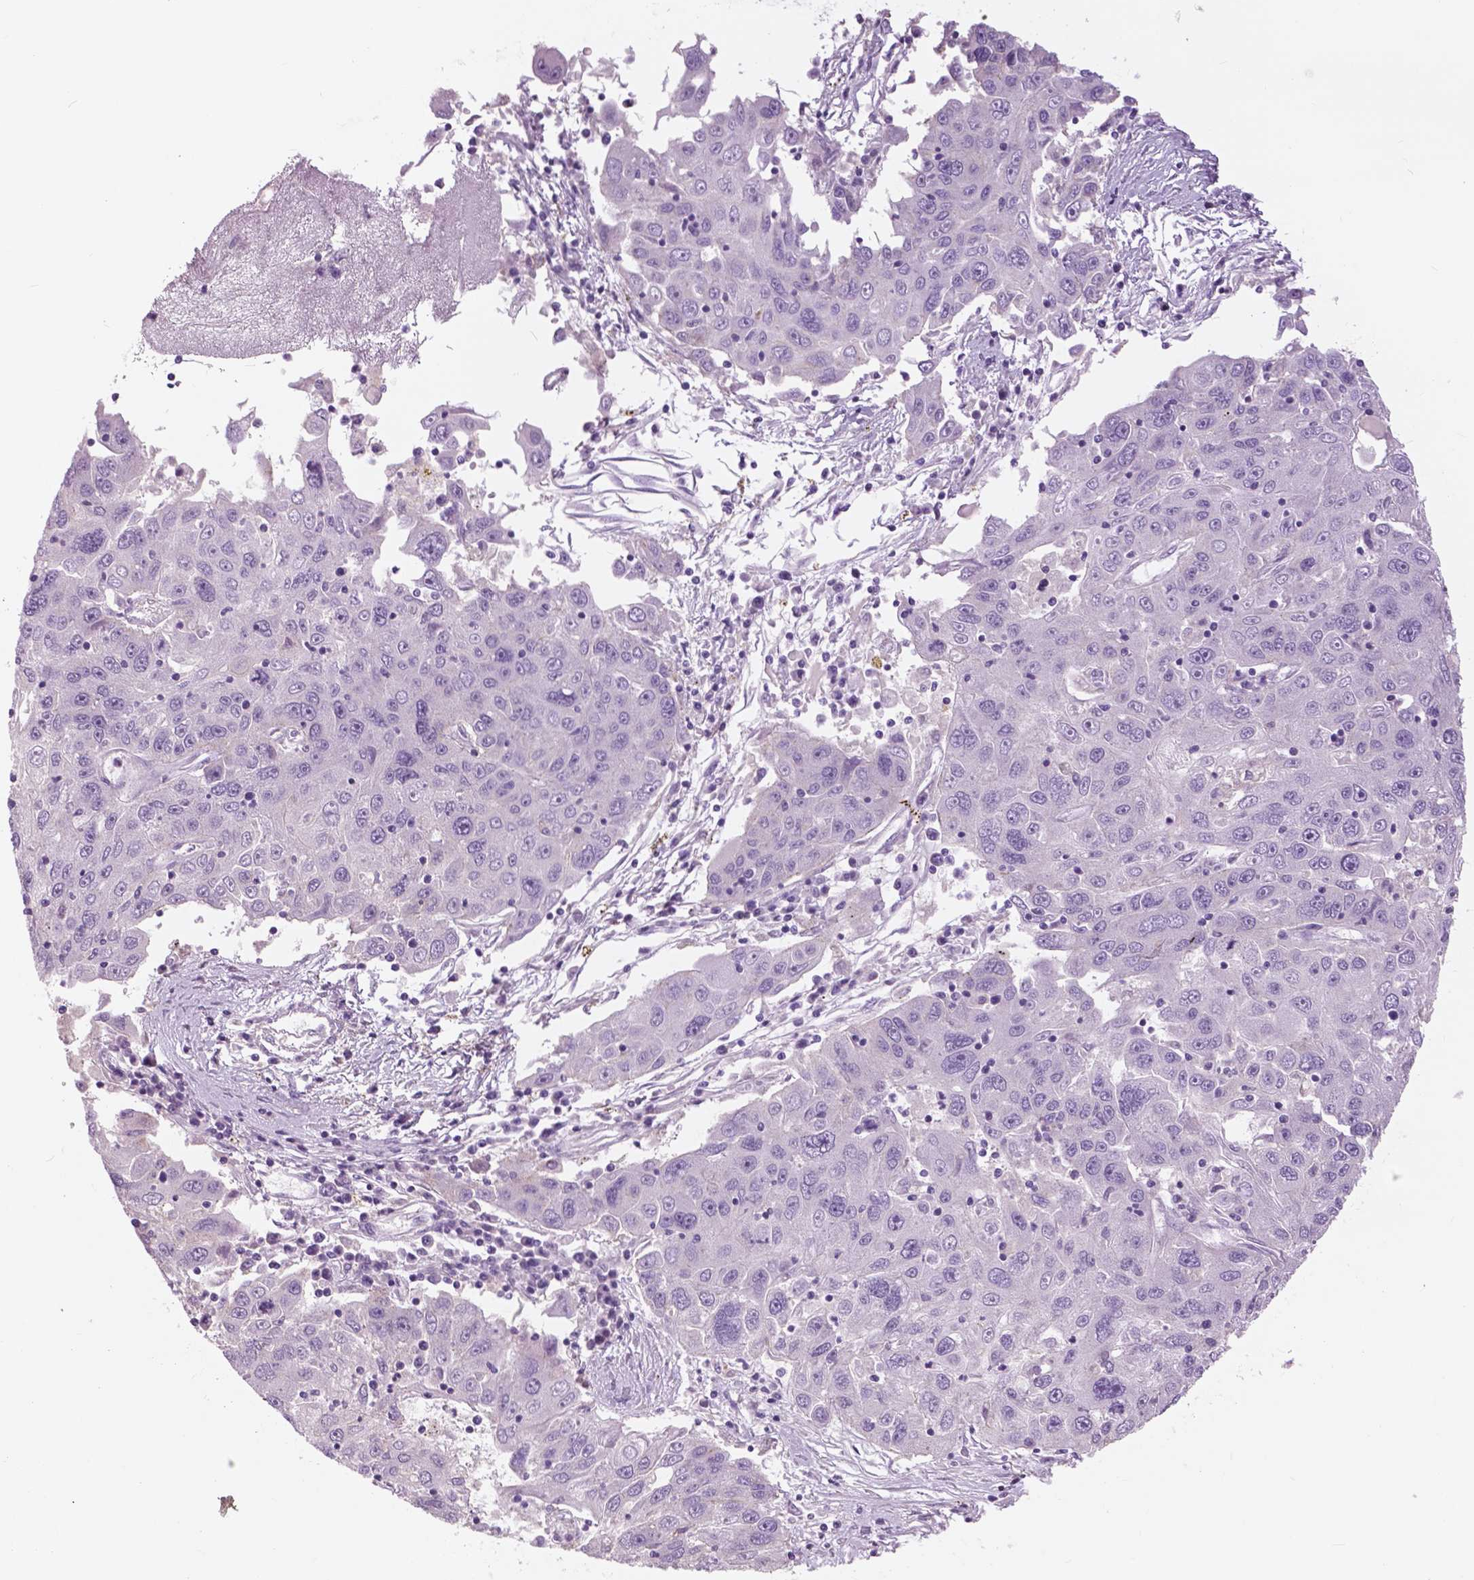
{"staining": {"intensity": "negative", "quantity": "none", "location": "none"}, "tissue": "stomach cancer", "cell_type": "Tumor cells", "image_type": "cancer", "snomed": [{"axis": "morphology", "description": "Adenocarcinoma, NOS"}, {"axis": "topography", "description": "Stomach"}], "caption": "Immunohistochemistry (IHC) histopathology image of neoplastic tissue: stomach cancer stained with DAB displays no significant protein expression in tumor cells. (DAB (3,3'-diaminobenzidine) immunohistochemistry with hematoxylin counter stain).", "gene": "SERPINI1", "patient": {"sex": "male", "age": 56}}